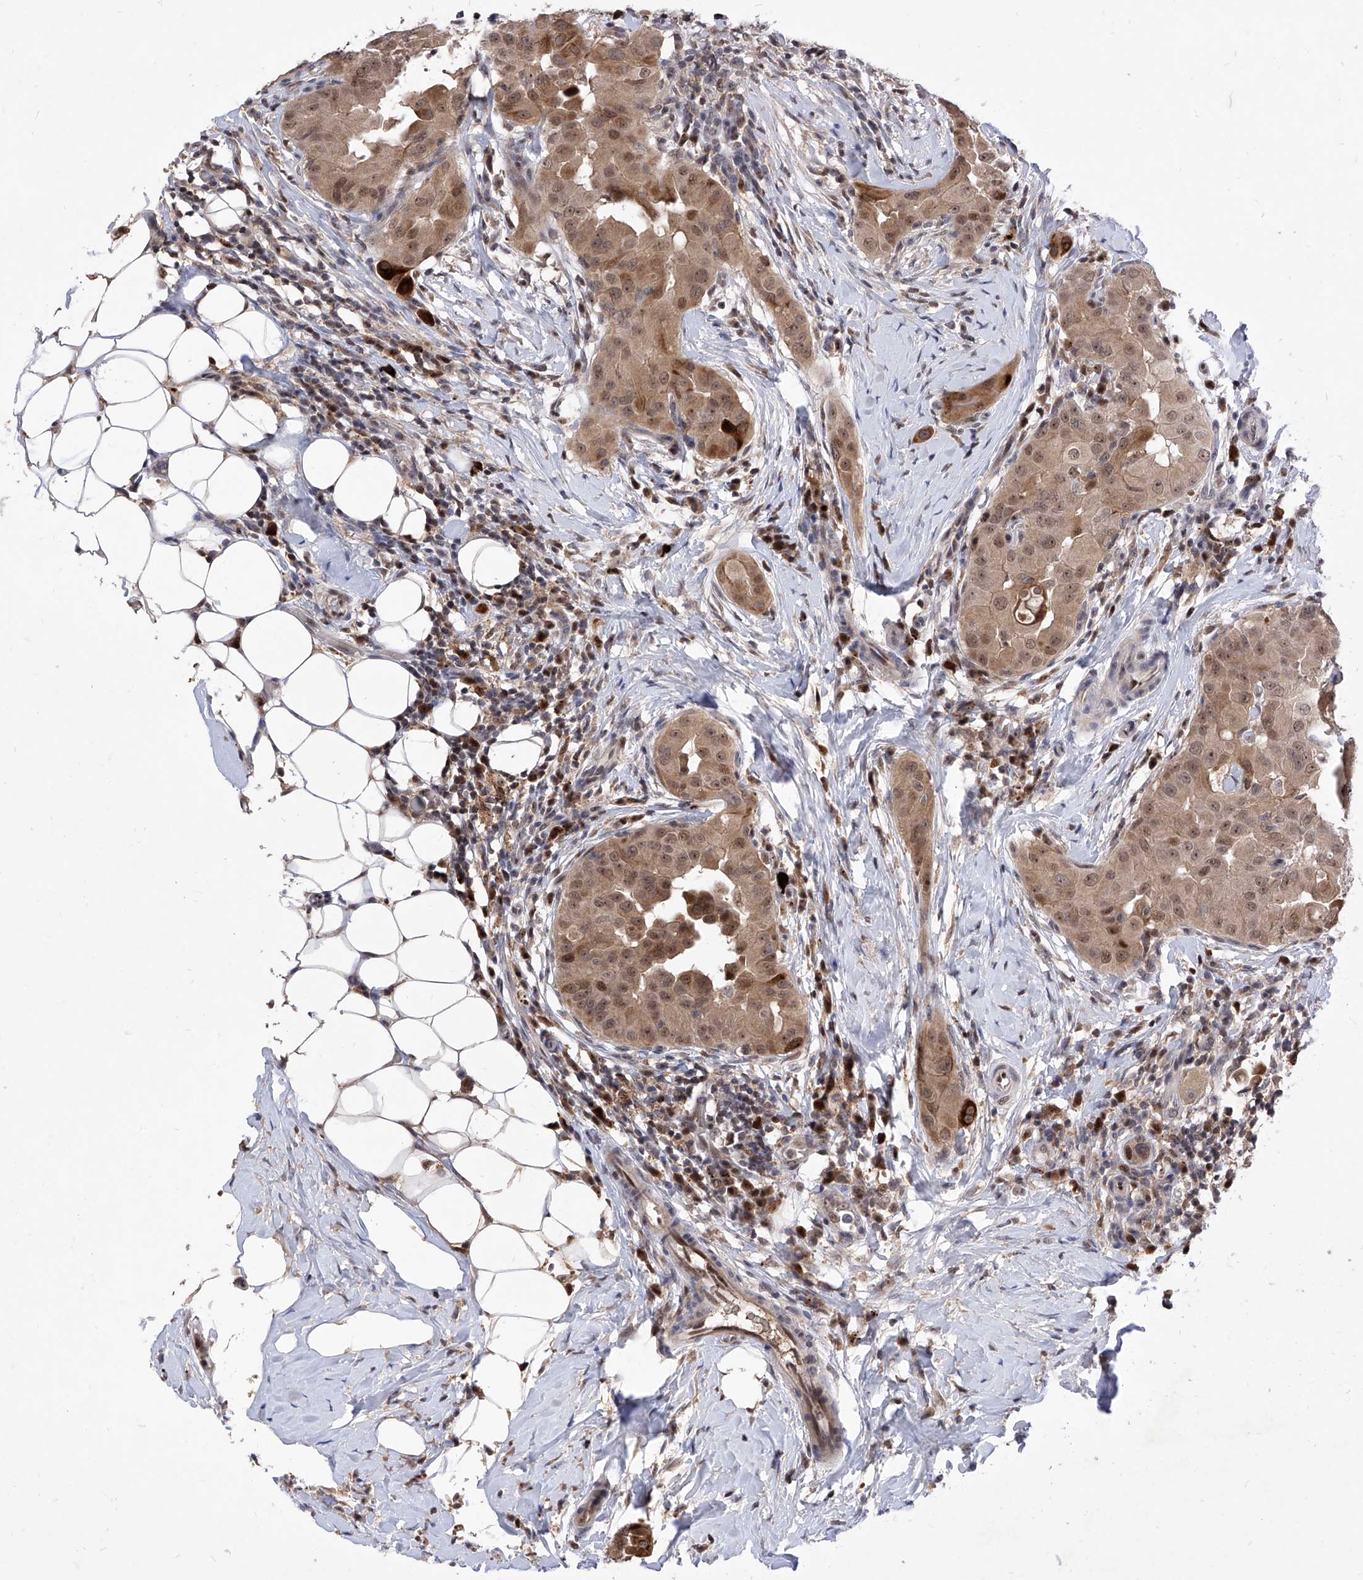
{"staining": {"intensity": "moderate", "quantity": ">75%", "location": "cytoplasmic/membranous,nuclear"}, "tissue": "thyroid cancer", "cell_type": "Tumor cells", "image_type": "cancer", "snomed": [{"axis": "morphology", "description": "Papillary adenocarcinoma, NOS"}, {"axis": "topography", "description": "Thyroid gland"}], "caption": "IHC micrograph of neoplastic tissue: human thyroid cancer stained using immunohistochemistry (IHC) displays medium levels of moderate protein expression localized specifically in the cytoplasmic/membranous and nuclear of tumor cells, appearing as a cytoplasmic/membranous and nuclear brown color.", "gene": "LGR4", "patient": {"sex": "male", "age": 33}}